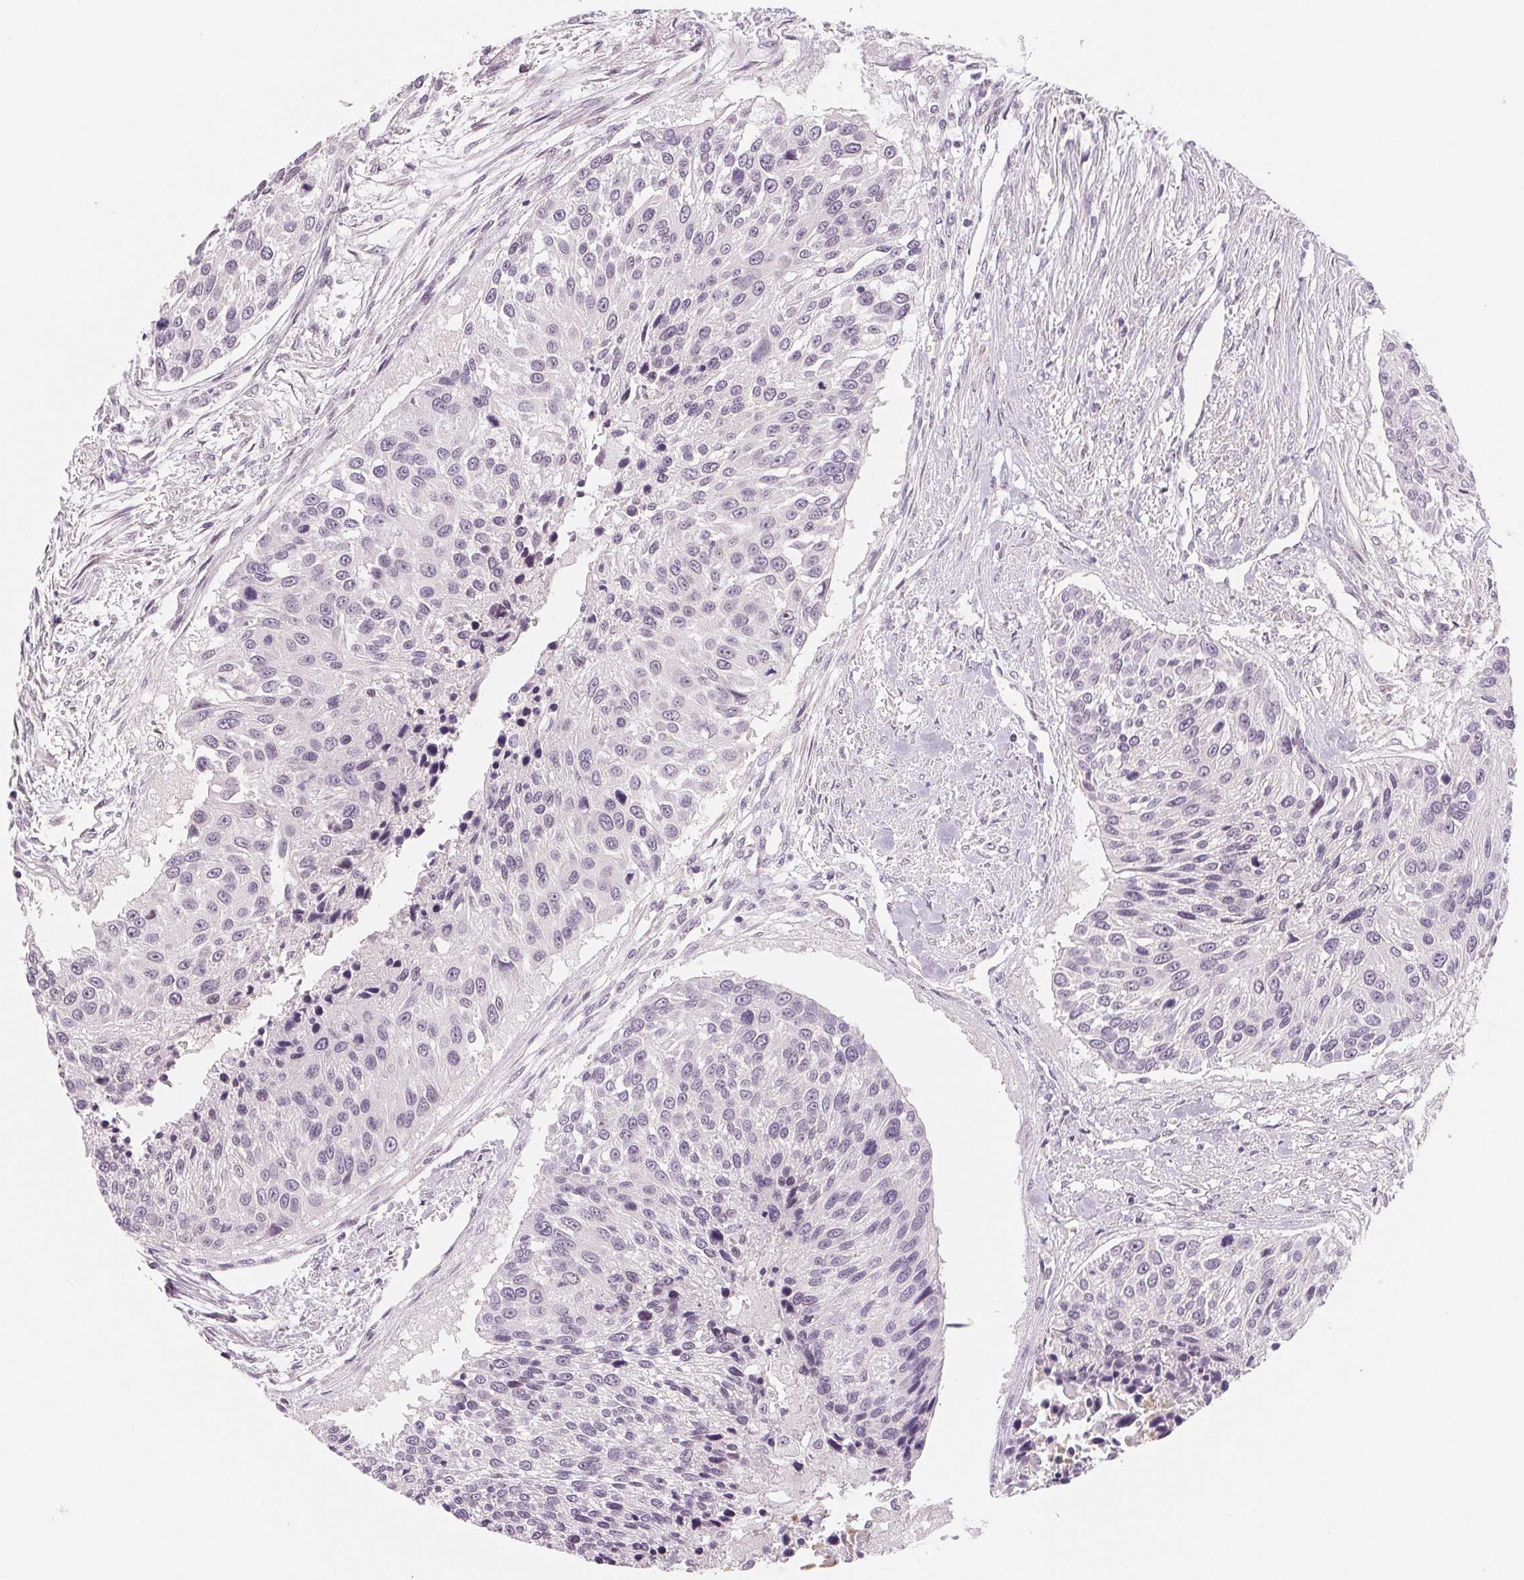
{"staining": {"intensity": "negative", "quantity": "none", "location": "none"}, "tissue": "urothelial cancer", "cell_type": "Tumor cells", "image_type": "cancer", "snomed": [{"axis": "morphology", "description": "Urothelial carcinoma, NOS"}, {"axis": "topography", "description": "Urinary bladder"}], "caption": "DAB immunohistochemical staining of human transitional cell carcinoma displays no significant staining in tumor cells.", "gene": "CFC1", "patient": {"sex": "male", "age": 55}}